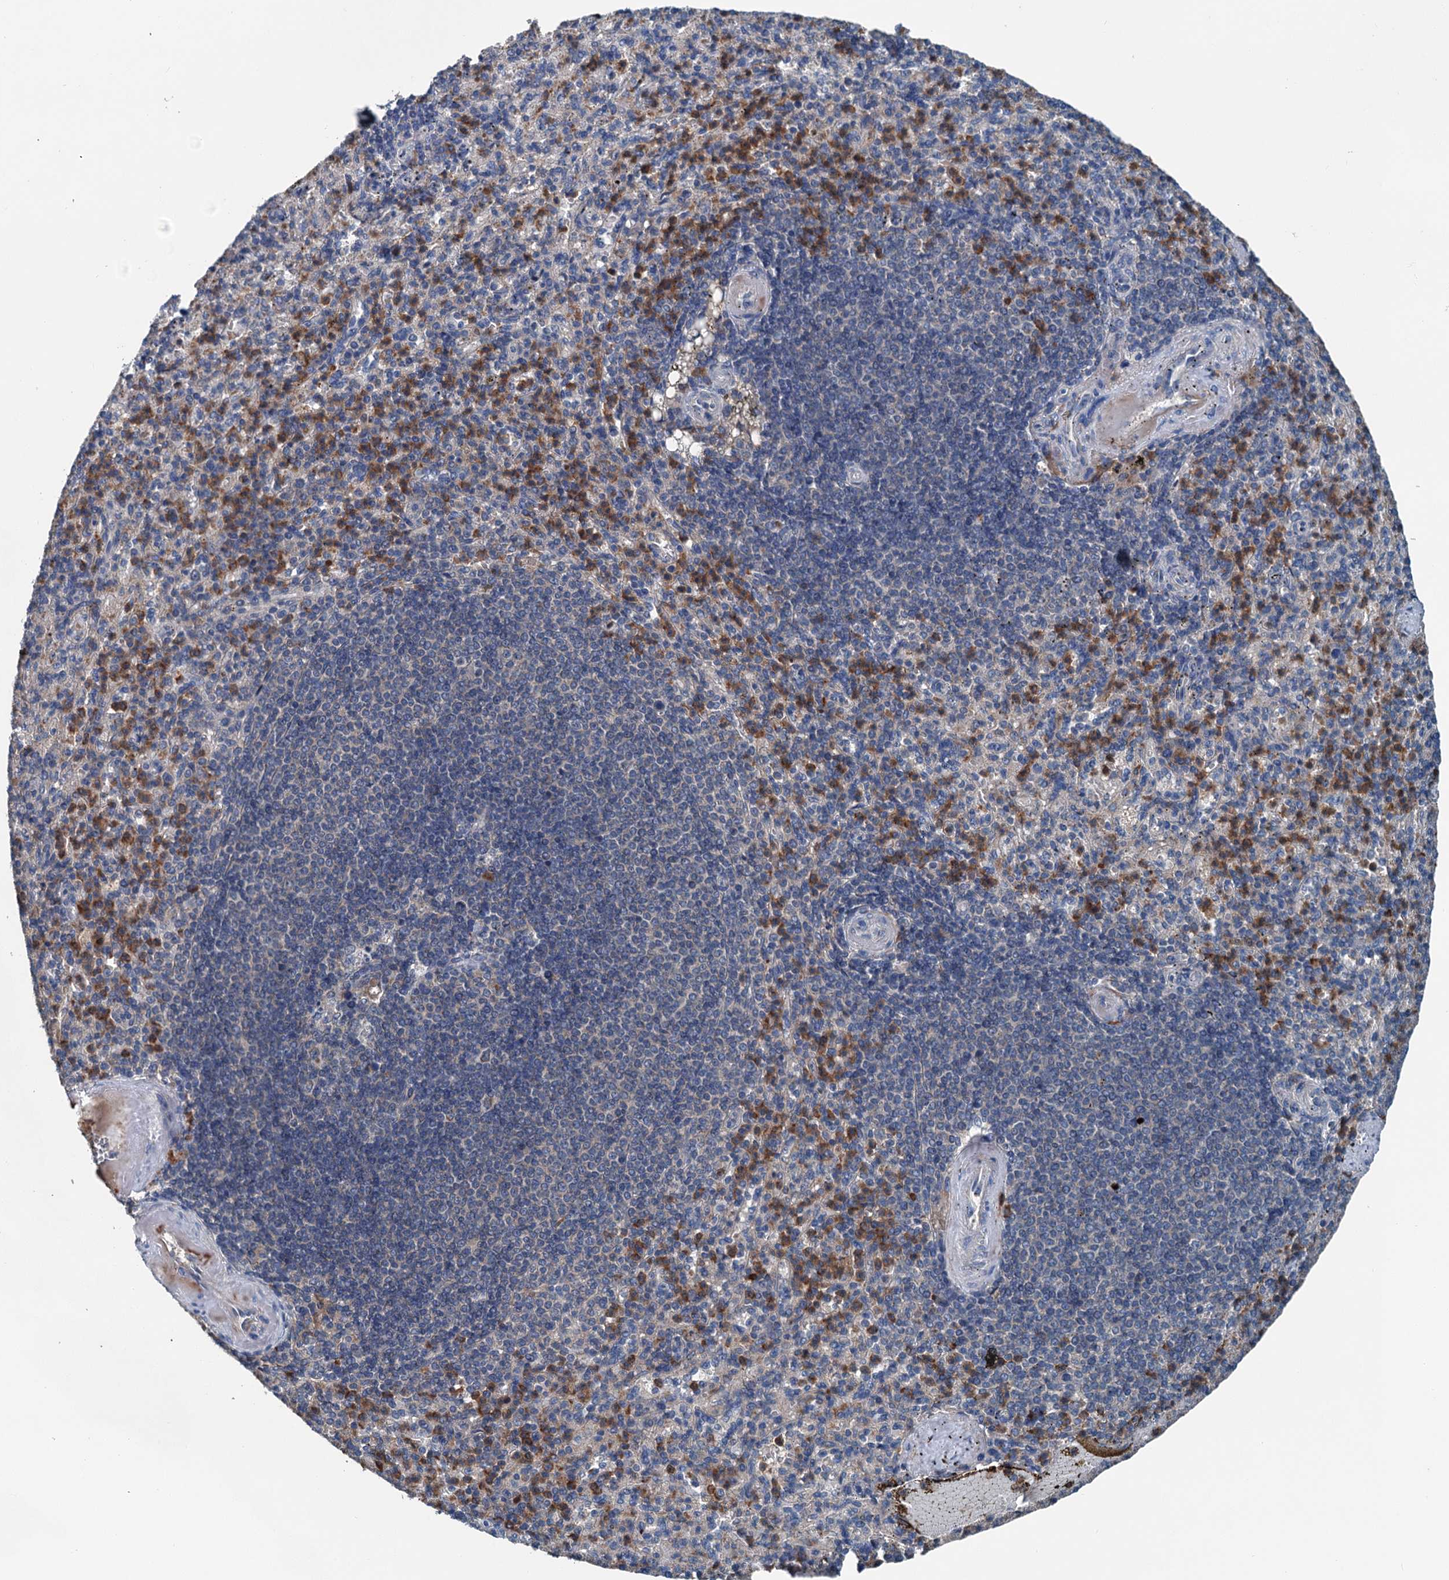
{"staining": {"intensity": "strong", "quantity": "25%-75%", "location": "cytoplasmic/membranous"}, "tissue": "spleen", "cell_type": "Cells in red pulp", "image_type": "normal", "snomed": [{"axis": "morphology", "description": "Normal tissue, NOS"}, {"axis": "topography", "description": "Spleen"}], "caption": "Protein staining of benign spleen demonstrates strong cytoplasmic/membranous expression in about 25%-75% of cells in red pulp. The staining was performed using DAB to visualize the protein expression in brown, while the nuclei were stained in blue with hematoxylin (Magnification: 20x).", "gene": "PDSS1", "patient": {"sex": "female", "age": 74}}